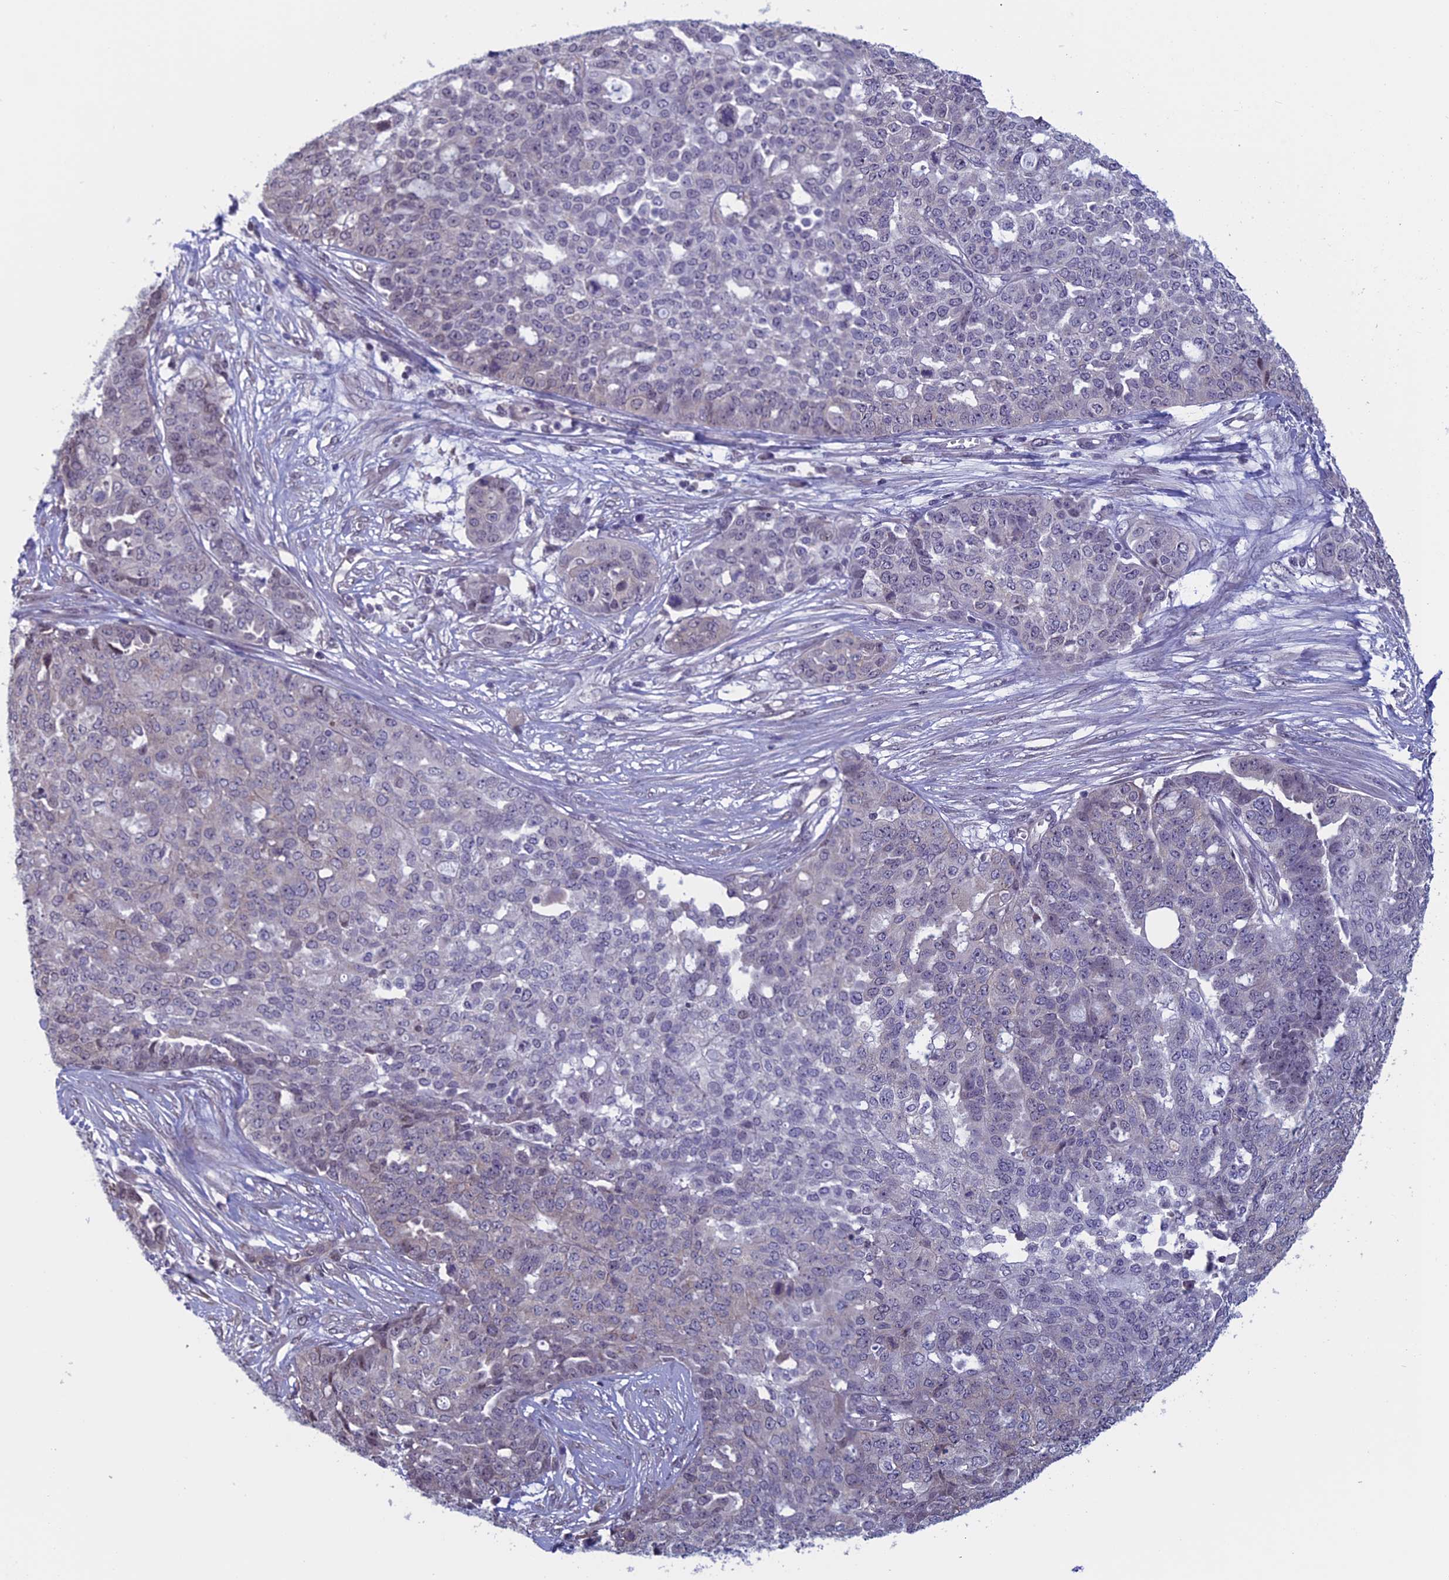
{"staining": {"intensity": "negative", "quantity": "none", "location": "none"}, "tissue": "ovarian cancer", "cell_type": "Tumor cells", "image_type": "cancer", "snomed": [{"axis": "morphology", "description": "Cystadenocarcinoma, serous, NOS"}, {"axis": "topography", "description": "Soft tissue"}, {"axis": "topography", "description": "Ovary"}], "caption": "Immunohistochemistry (IHC) of human serous cystadenocarcinoma (ovarian) demonstrates no staining in tumor cells.", "gene": "SLC1A6", "patient": {"sex": "female", "age": 57}}